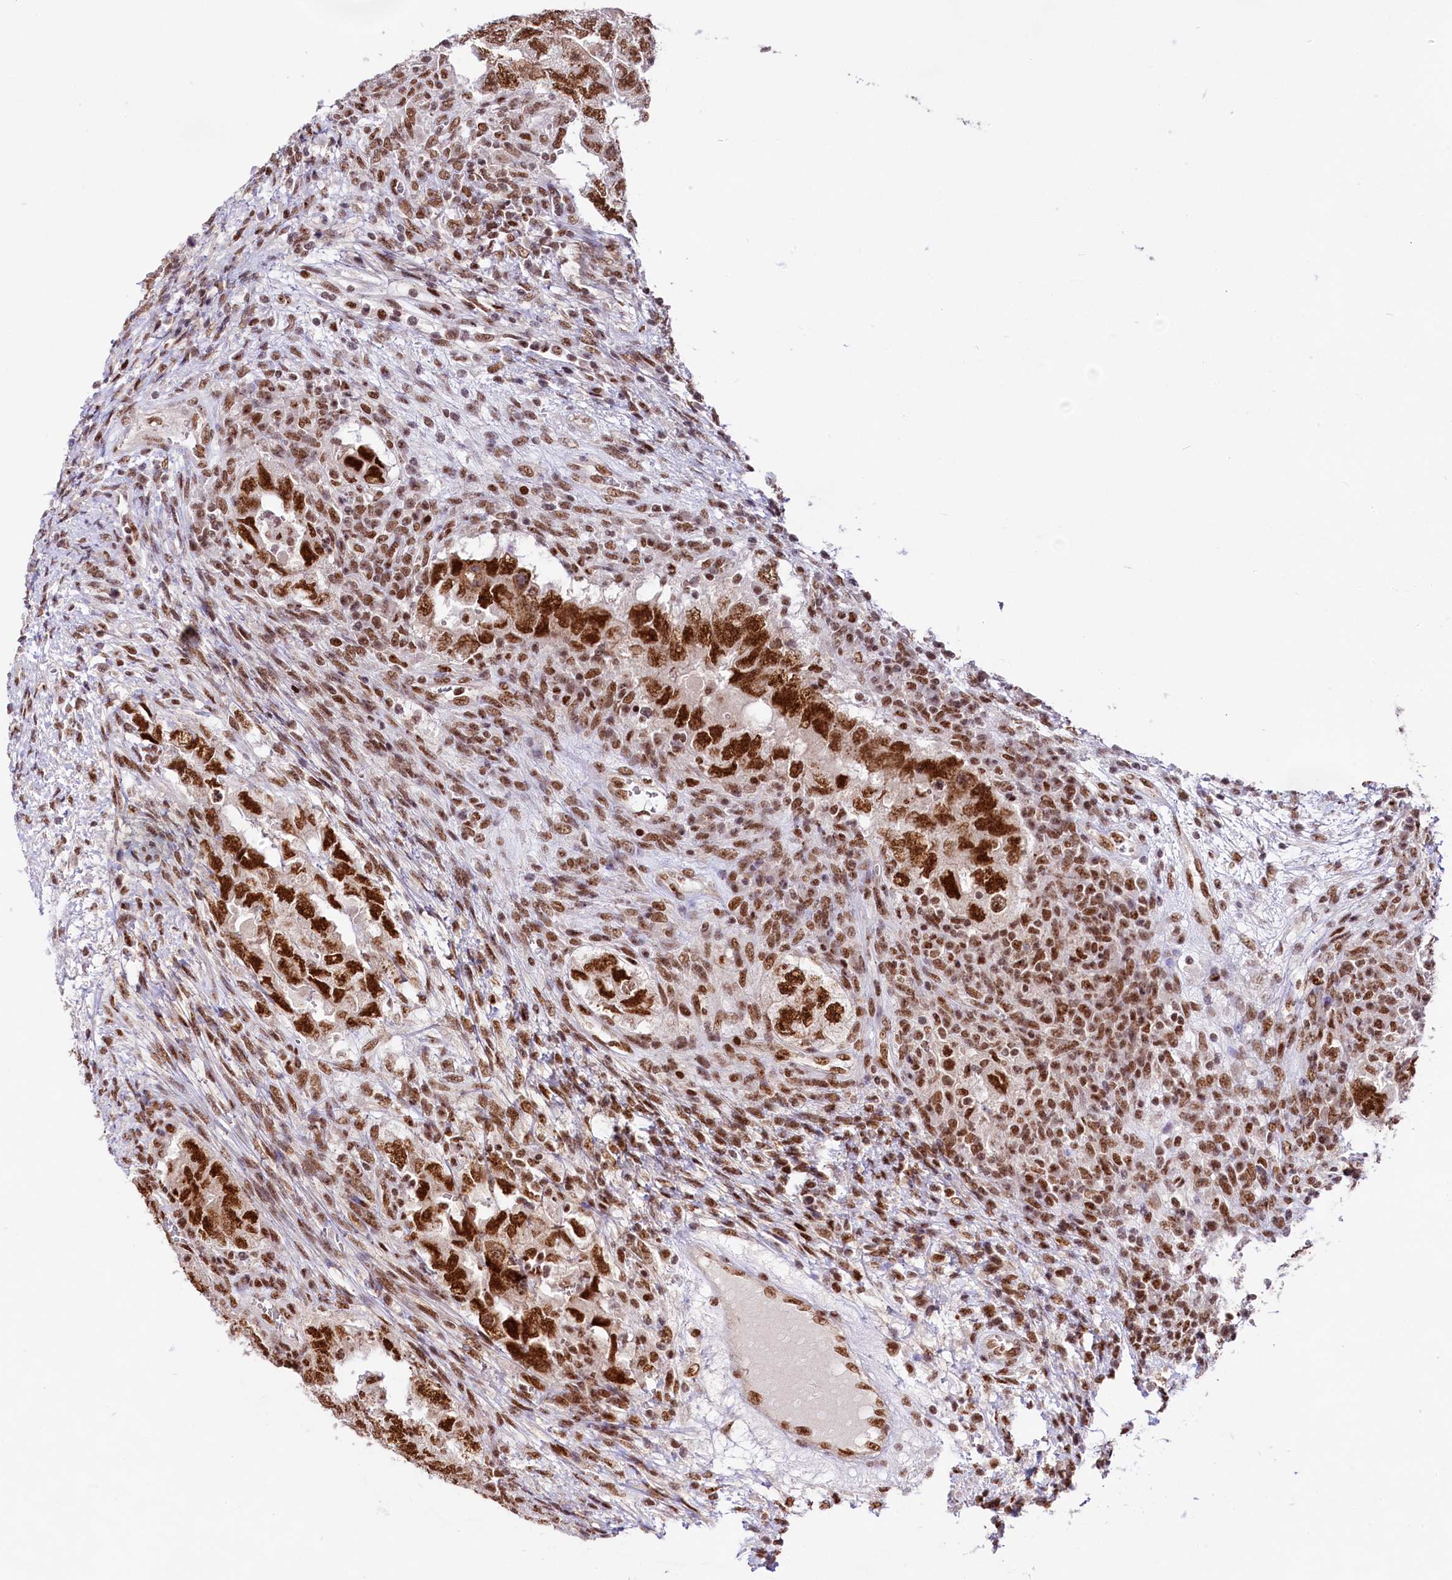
{"staining": {"intensity": "strong", "quantity": ">75%", "location": "nuclear"}, "tissue": "testis cancer", "cell_type": "Tumor cells", "image_type": "cancer", "snomed": [{"axis": "morphology", "description": "Carcinoma, Embryonal, NOS"}, {"axis": "topography", "description": "Testis"}], "caption": "Testis cancer (embryonal carcinoma) tissue shows strong nuclear expression in about >75% of tumor cells, visualized by immunohistochemistry.", "gene": "HIRA", "patient": {"sex": "male", "age": 26}}